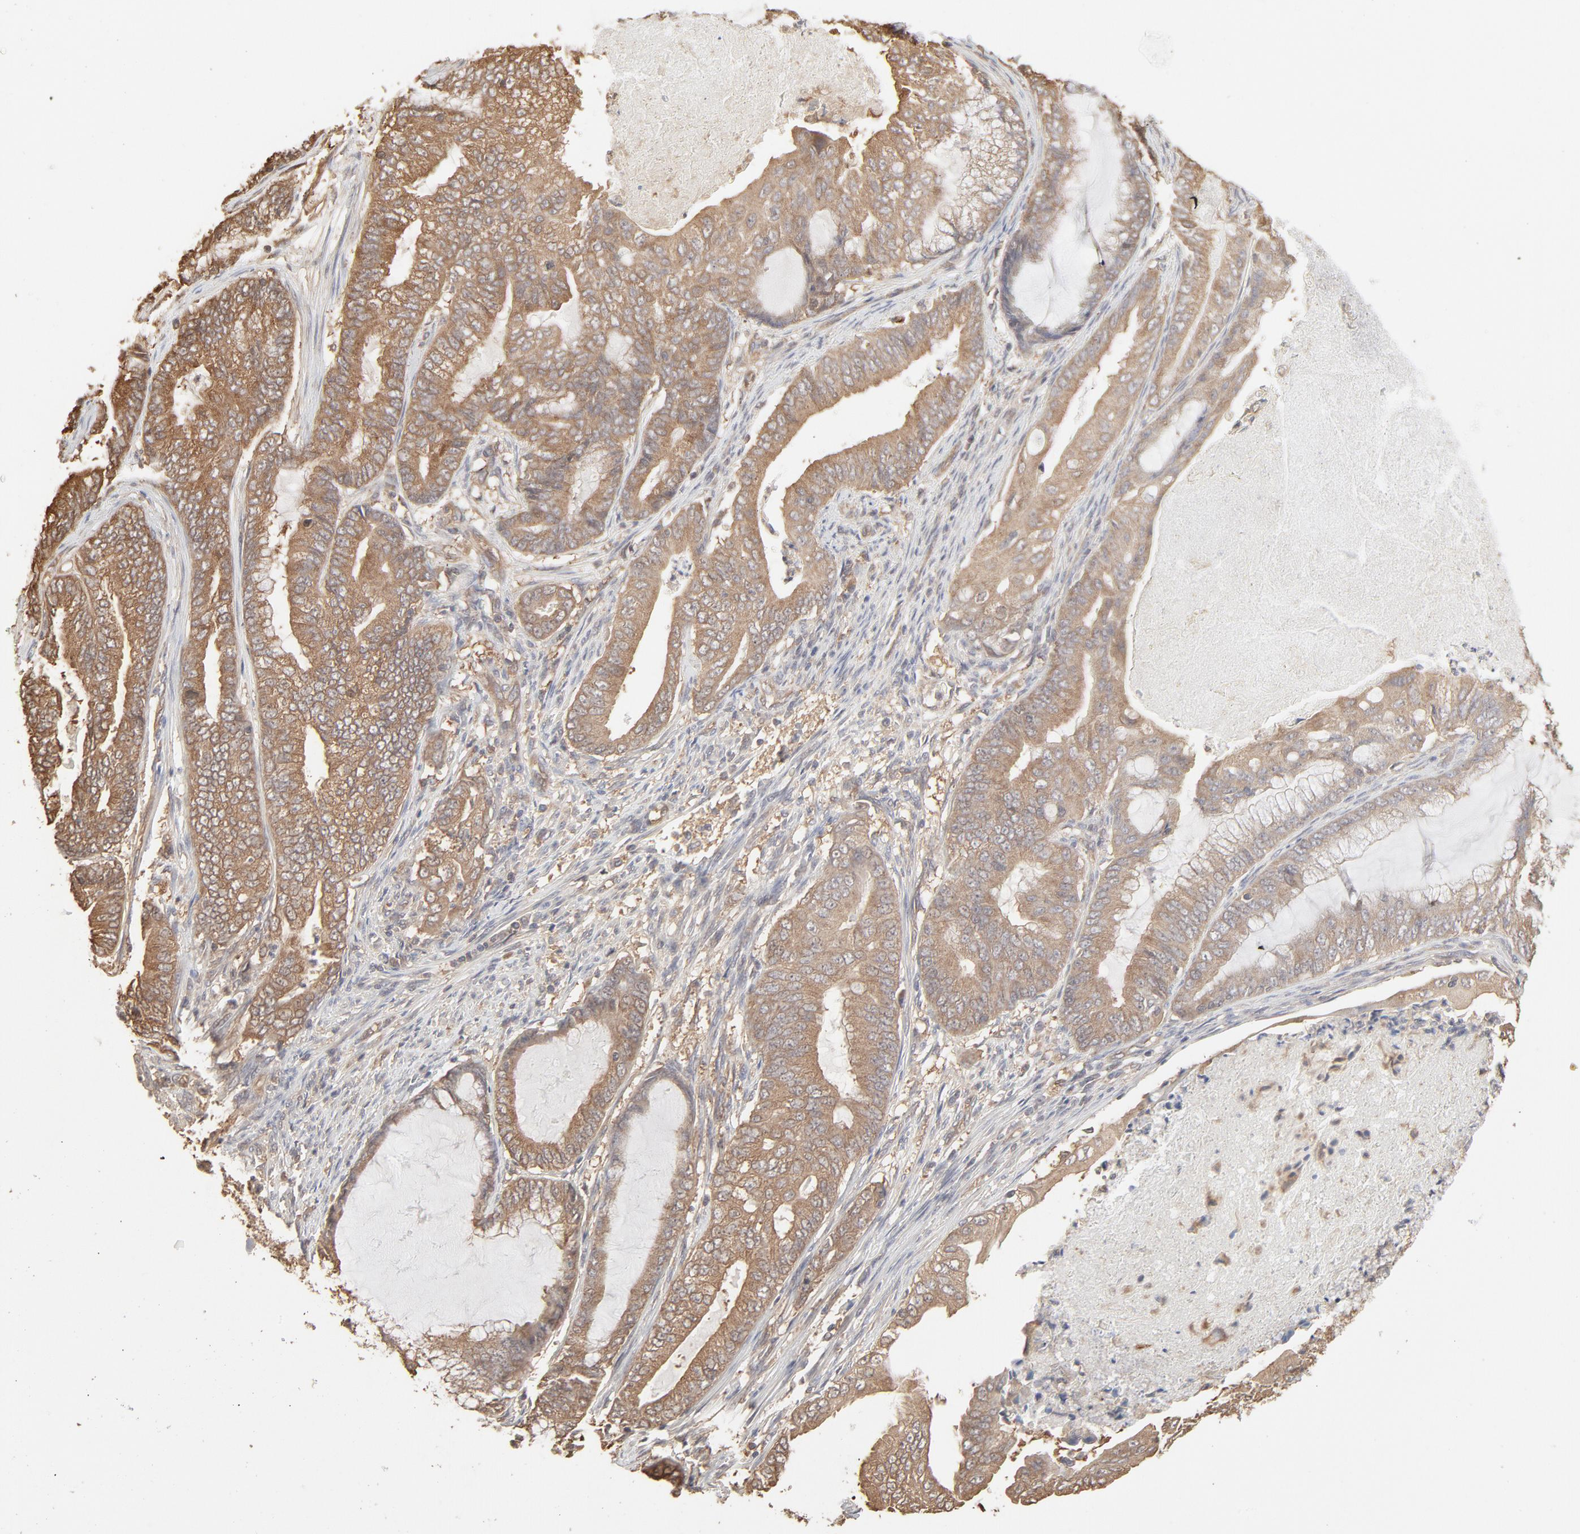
{"staining": {"intensity": "moderate", "quantity": ">75%", "location": "cytoplasmic/membranous"}, "tissue": "endometrial cancer", "cell_type": "Tumor cells", "image_type": "cancer", "snomed": [{"axis": "morphology", "description": "Adenocarcinoma, NOS"}, {"axis": "topography", "description": "Endometrium"}], "caption": "The micrograph demonstrates staining of endometrial adenocarcinoma, revealing moderate cytoplasmic/membranous protein positivity (brown color) within tumor cells.", "gene": "PPP2CA", "patient": {"sex": "female", "age": 63}}